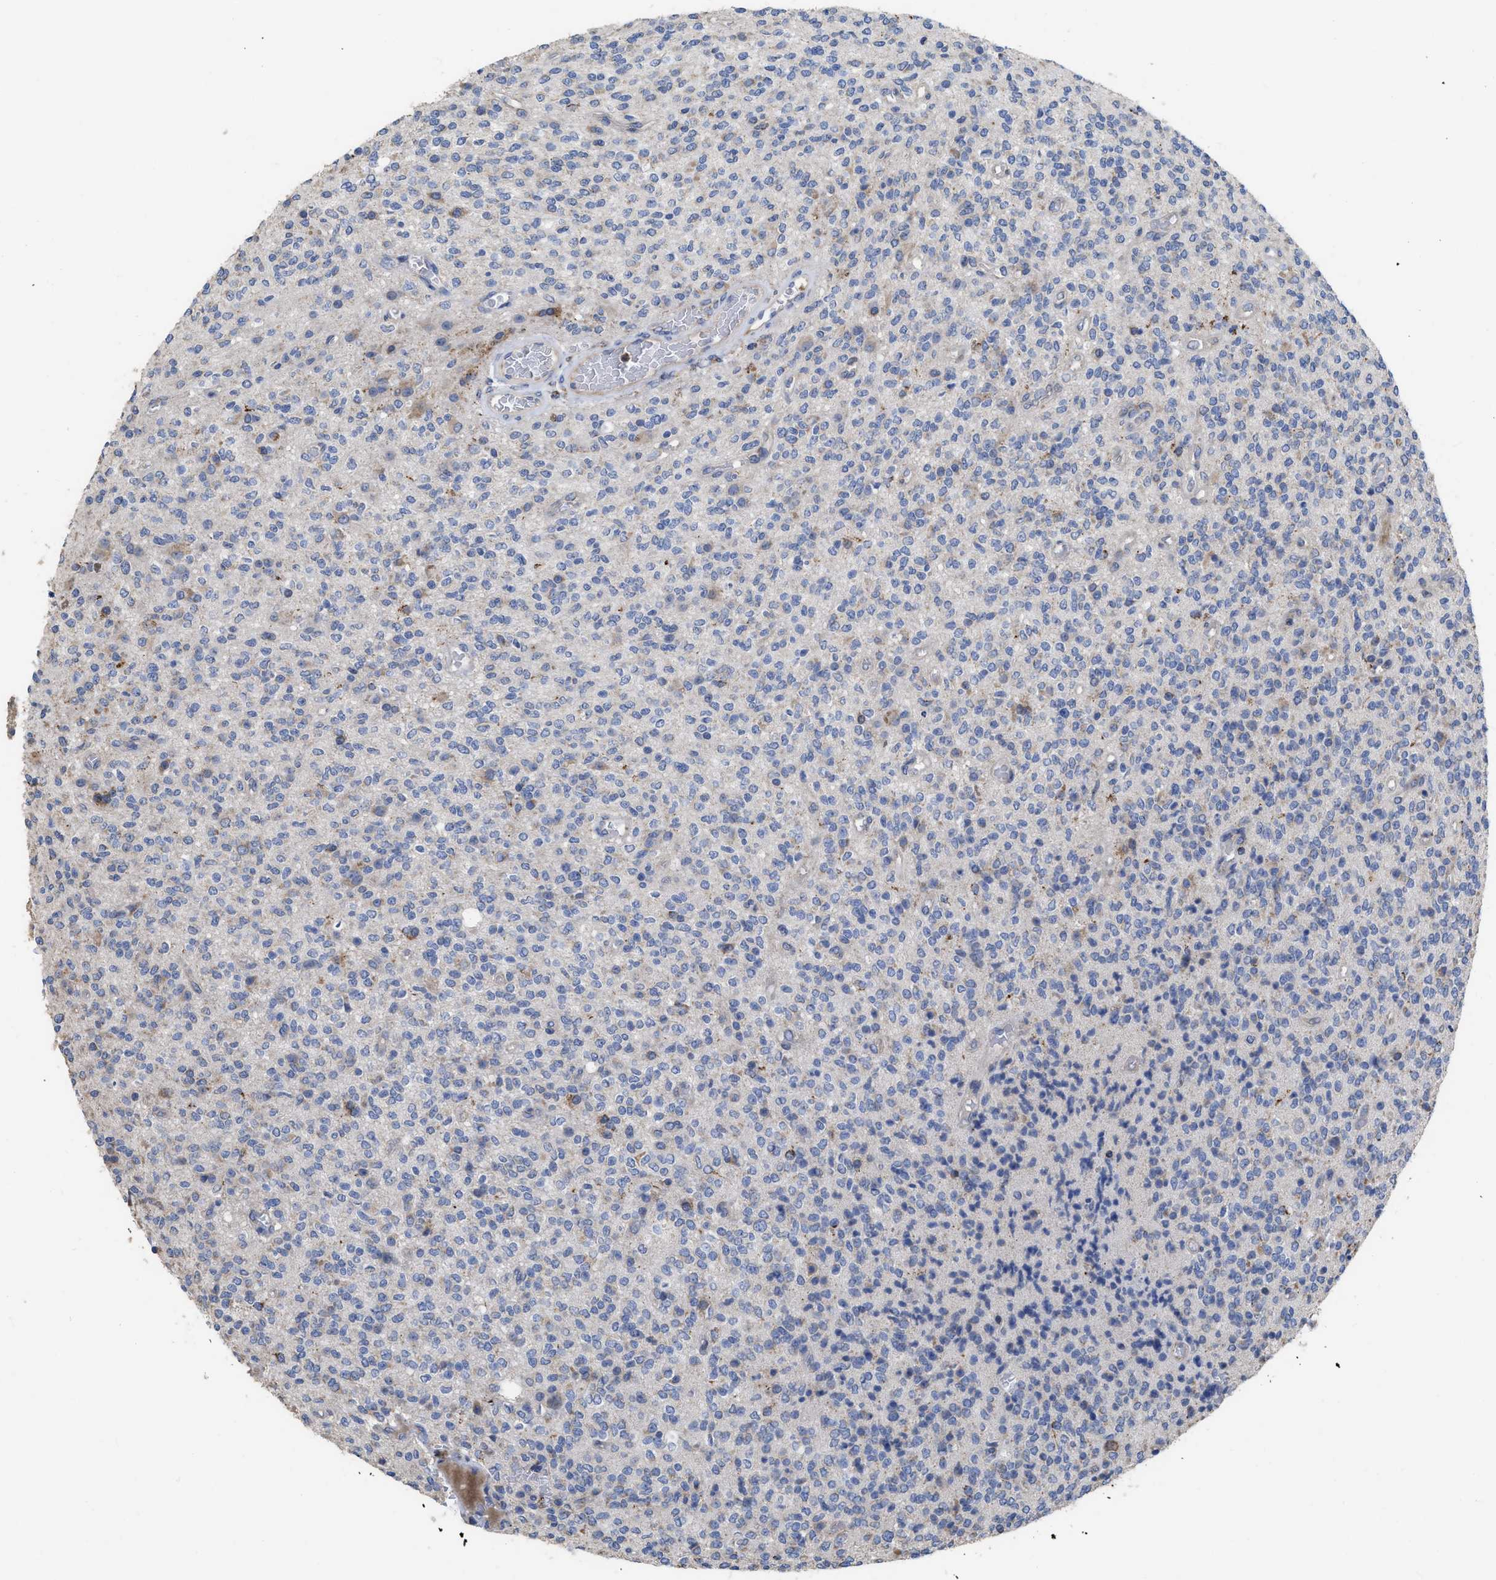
{"staining": {"intensity": "negative", "quantity": "none", "location": "none"}, "tissue": "glioma", "cell_type": "Tumor cells", "image_type": "cancer", "snomed": [{"axis": "morphology", "description": "Glioma, malignant, High grade"}, {"axis": "topography", "description": "Brain"}], "caption": "This is an IHC micrograph of glioma. There is no staining in tumor cells.", "gene": "AK2", "patient": {"sex": "male", "age": 34}}